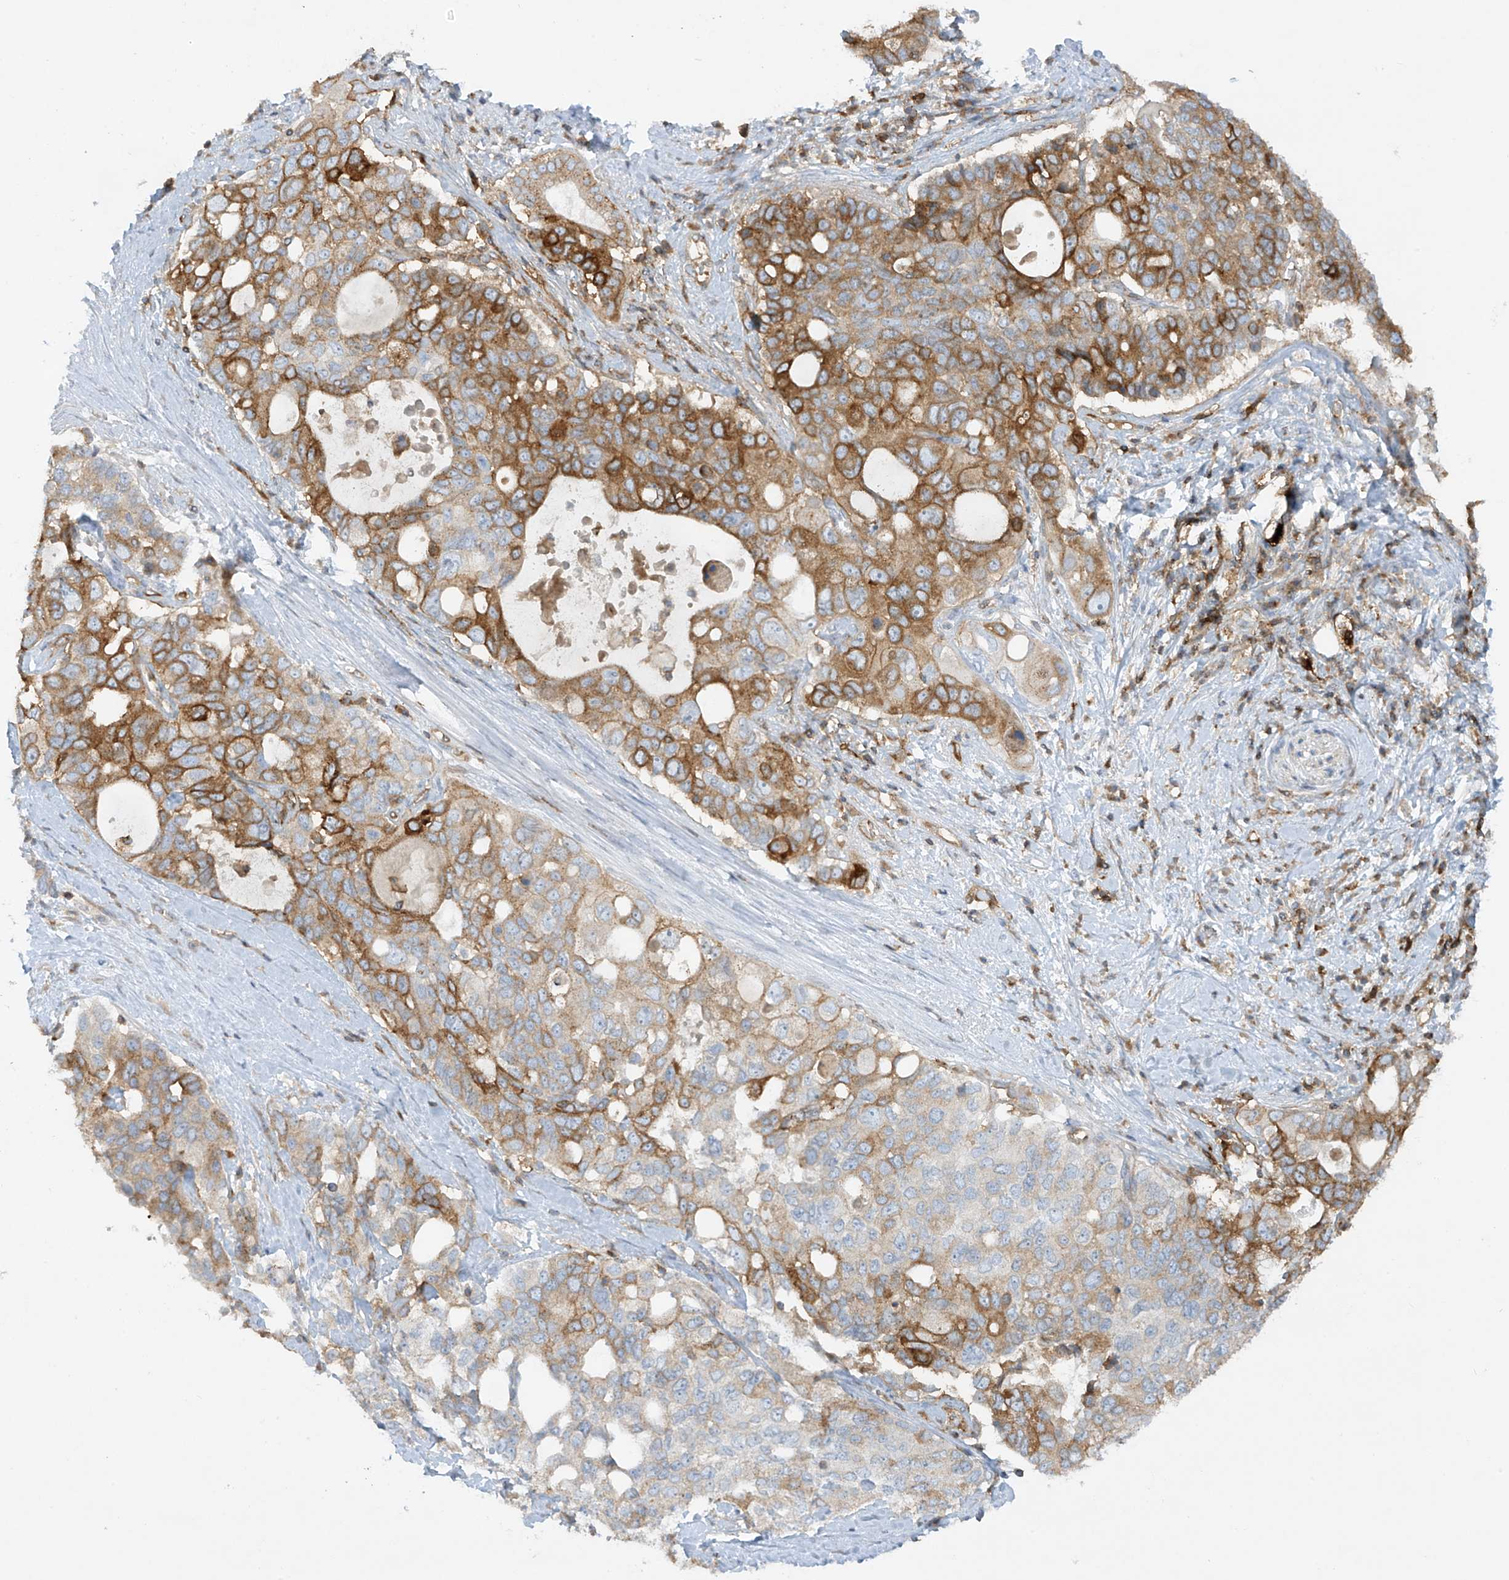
{"staining": {"intensity": "strong", "quantity": ">75%", "location": "cytoplasmic/membranous"}, "tissue": "pancreatic cancer", "cell_type": "Tumor cells", "image_type": "cancer", "snomed": [{"axis": "morphology", "description": "Adenocarcinoma, NOS"}, {"axis": "topography", "description": "Pancreas"}], "caption": "Protein expression analysis of pancreatic adenocarcinoma displays strong cytoplasmic/membranous positivity in about >75% of tumor cells.", "gene": "HLA-E", "patient": {"sex": "female", "age": 56}}